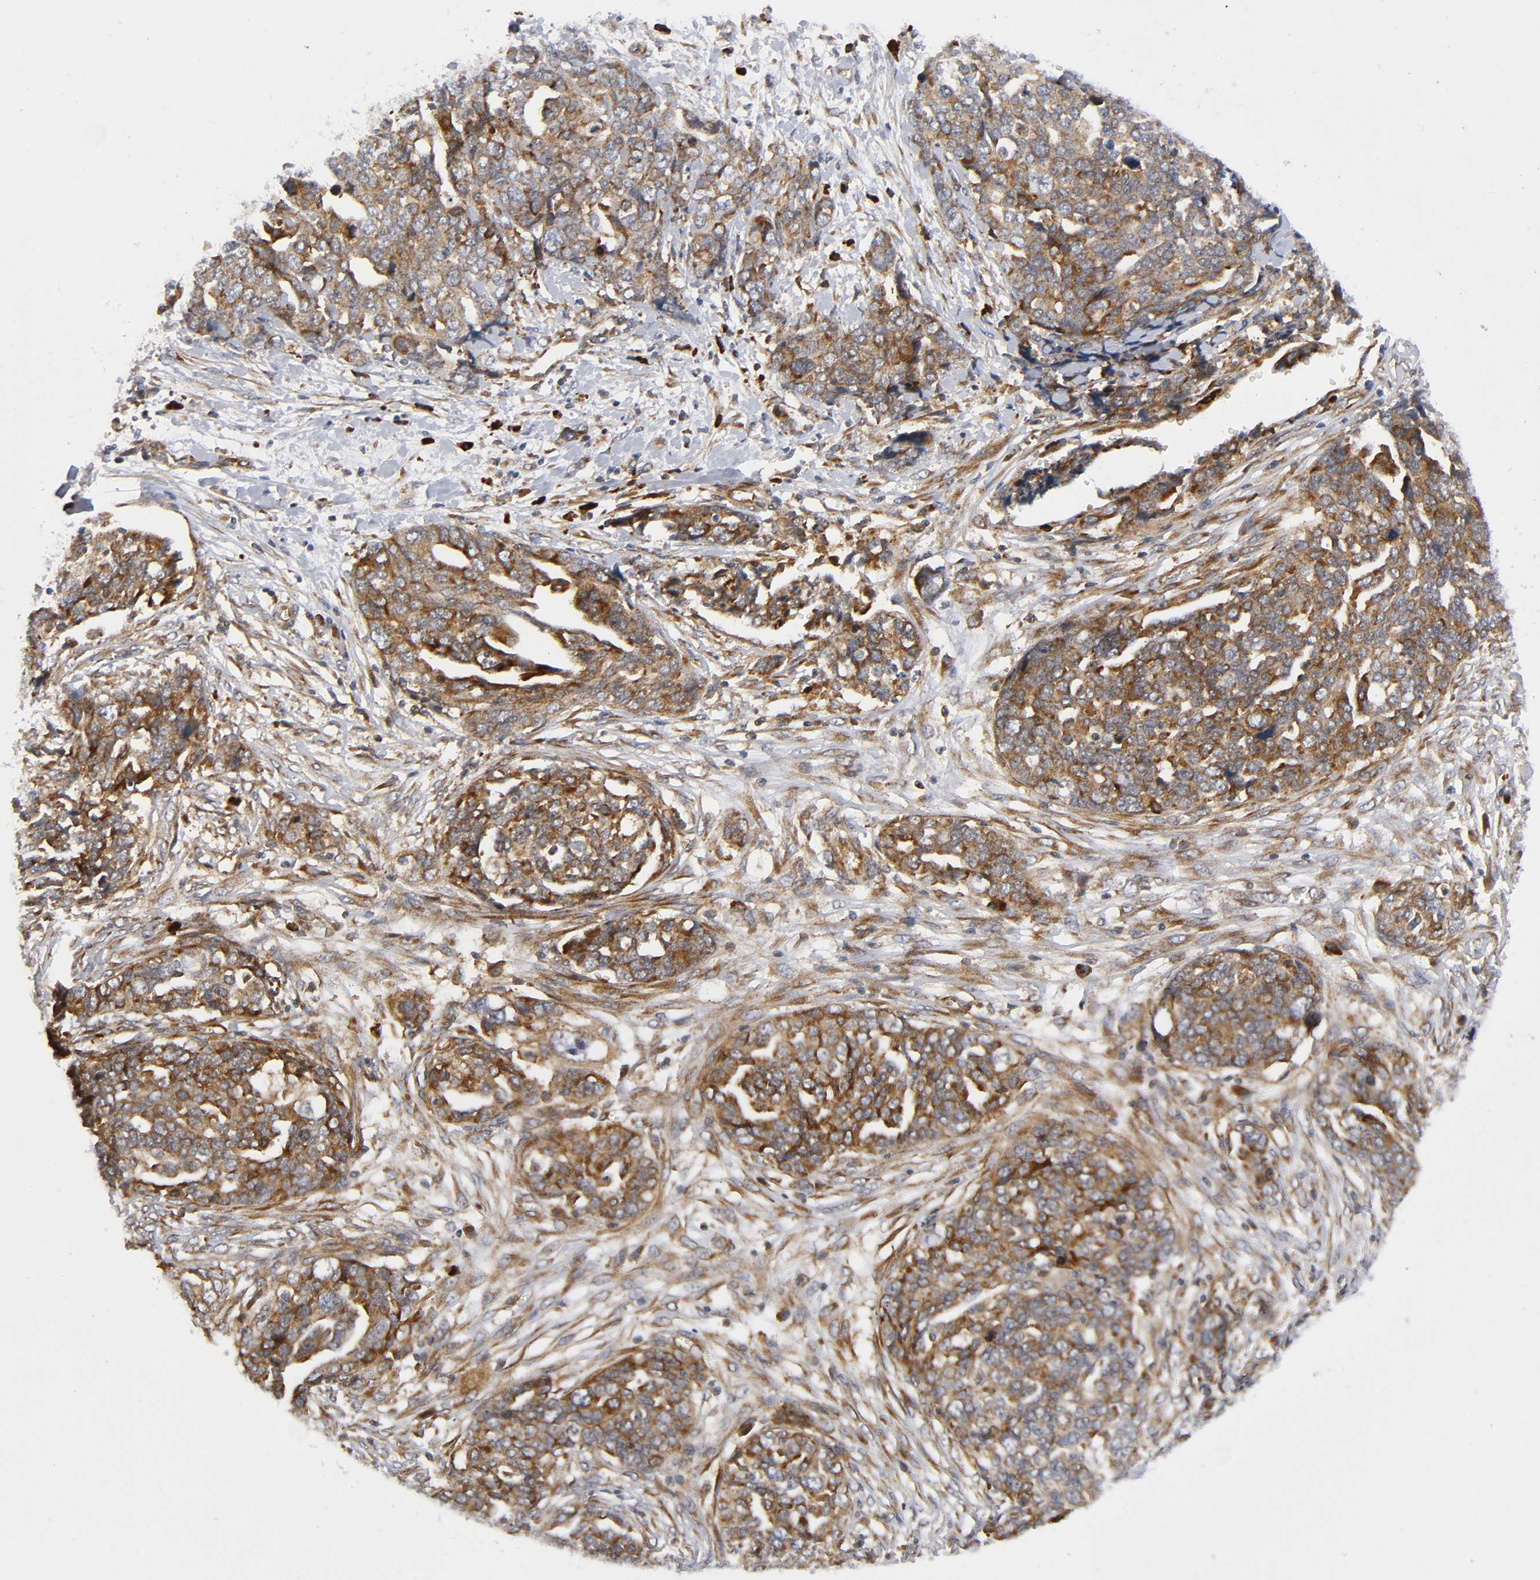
{"staining": {"intensity": "strong", "quantity": ">75%", "location": "cytoplasmic/membranous"}, "tissue": "ovarian cancer", "cell_type": "Tumor cells", "image_type": "cancer", "snomed": [{"axis": "morphology", "description": "Normal tissue, NOS"}, {"axis": "morphology", "description": "Cystadenocarcinoma, serous, NOS"}, {"axis": "topography", "description": "Fallopian tube"}, {"axis": "topography", "description": "Ovary"}], "caption": "Protein staining reveals strong cytoplasmic/membranous staining in approximately >75% of tumor cells in ovarian serous cystadenocarcinoma. (brown staining indicates protein expression, while blue staining denotes nuclei).", "gene": "EIF5", "patient": {"sex": "female", "age": 56}}